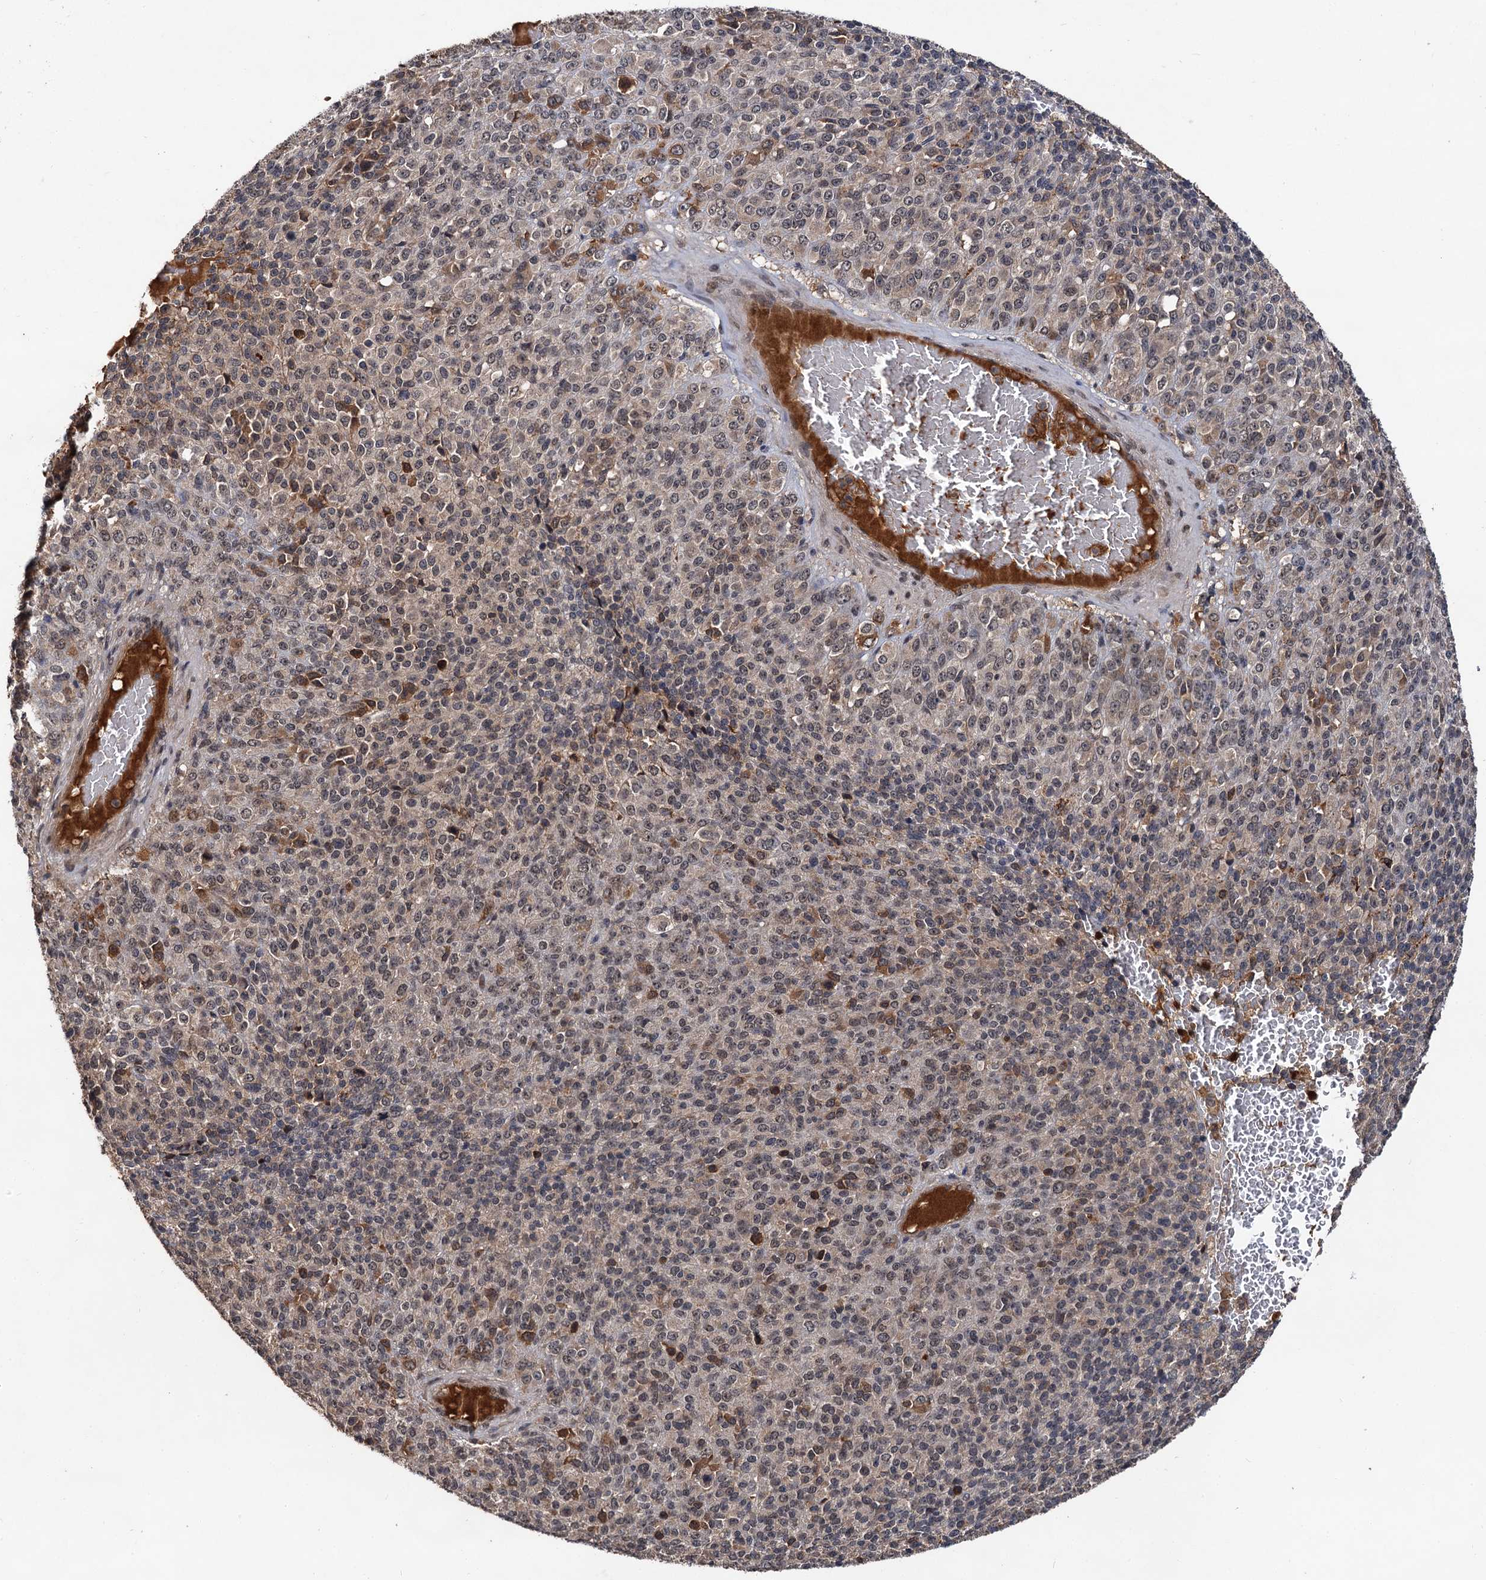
{"staining": {"intensity": "negative", "quantity": "none", "location": "none"}, "tissue": "melanoma", "cell_type": "Tumor cells", "image_type": "cancer", "snomed": [{"axis": "morphology", "description": "Malignant melanoma, Metastatic site"}, {"axis": "topography", "description": "Brain"}], "caption": "There is no significant expression in tumor cells of malignant melanoma (metastatic site).", "gene": "MBD6", "patient": {"sex": "female", "age": 56}}